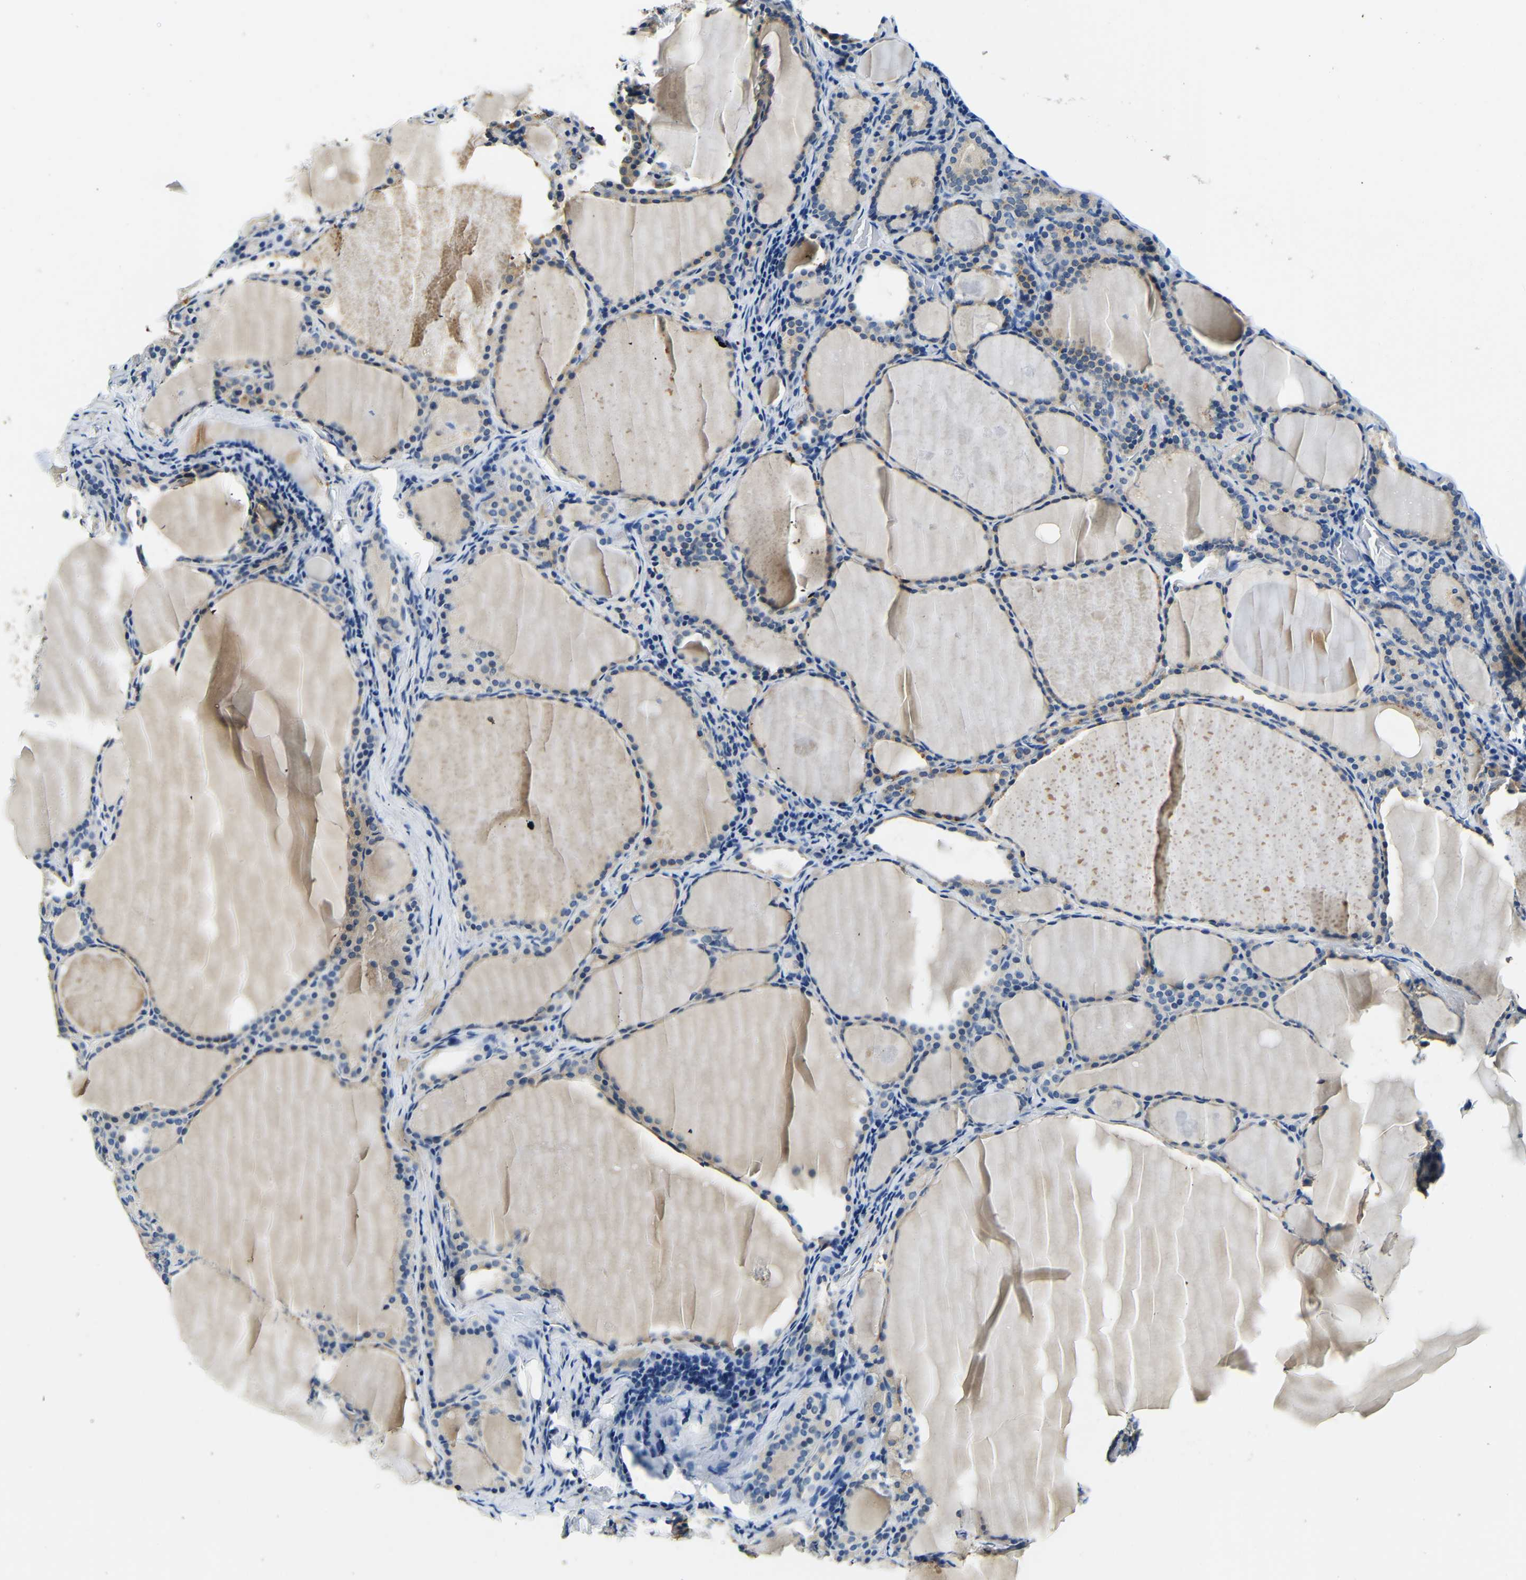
{"staining": {"intensity": "negative", "quantity": "none", "location": "none"}, "tissue": "thyroid cancer", "cell_type": "Tumor cells", "image_type": "cancer", "snomed": [{"axis": "morphology", "description": "Papillary adenocarcinoma, NOS"}, {"axis": "topography", "description": "Thyroid gland"}], "caption": "High magnification brightfield microscopy of thyroid cancer stained with DAB (3,3'-diaminobenzidine) (brown) and counterstained with hematoxylin (blue): tumor cells show no significant expression.", "gene": "FMO5", "patient": {"sex": "female", "age": 42}}